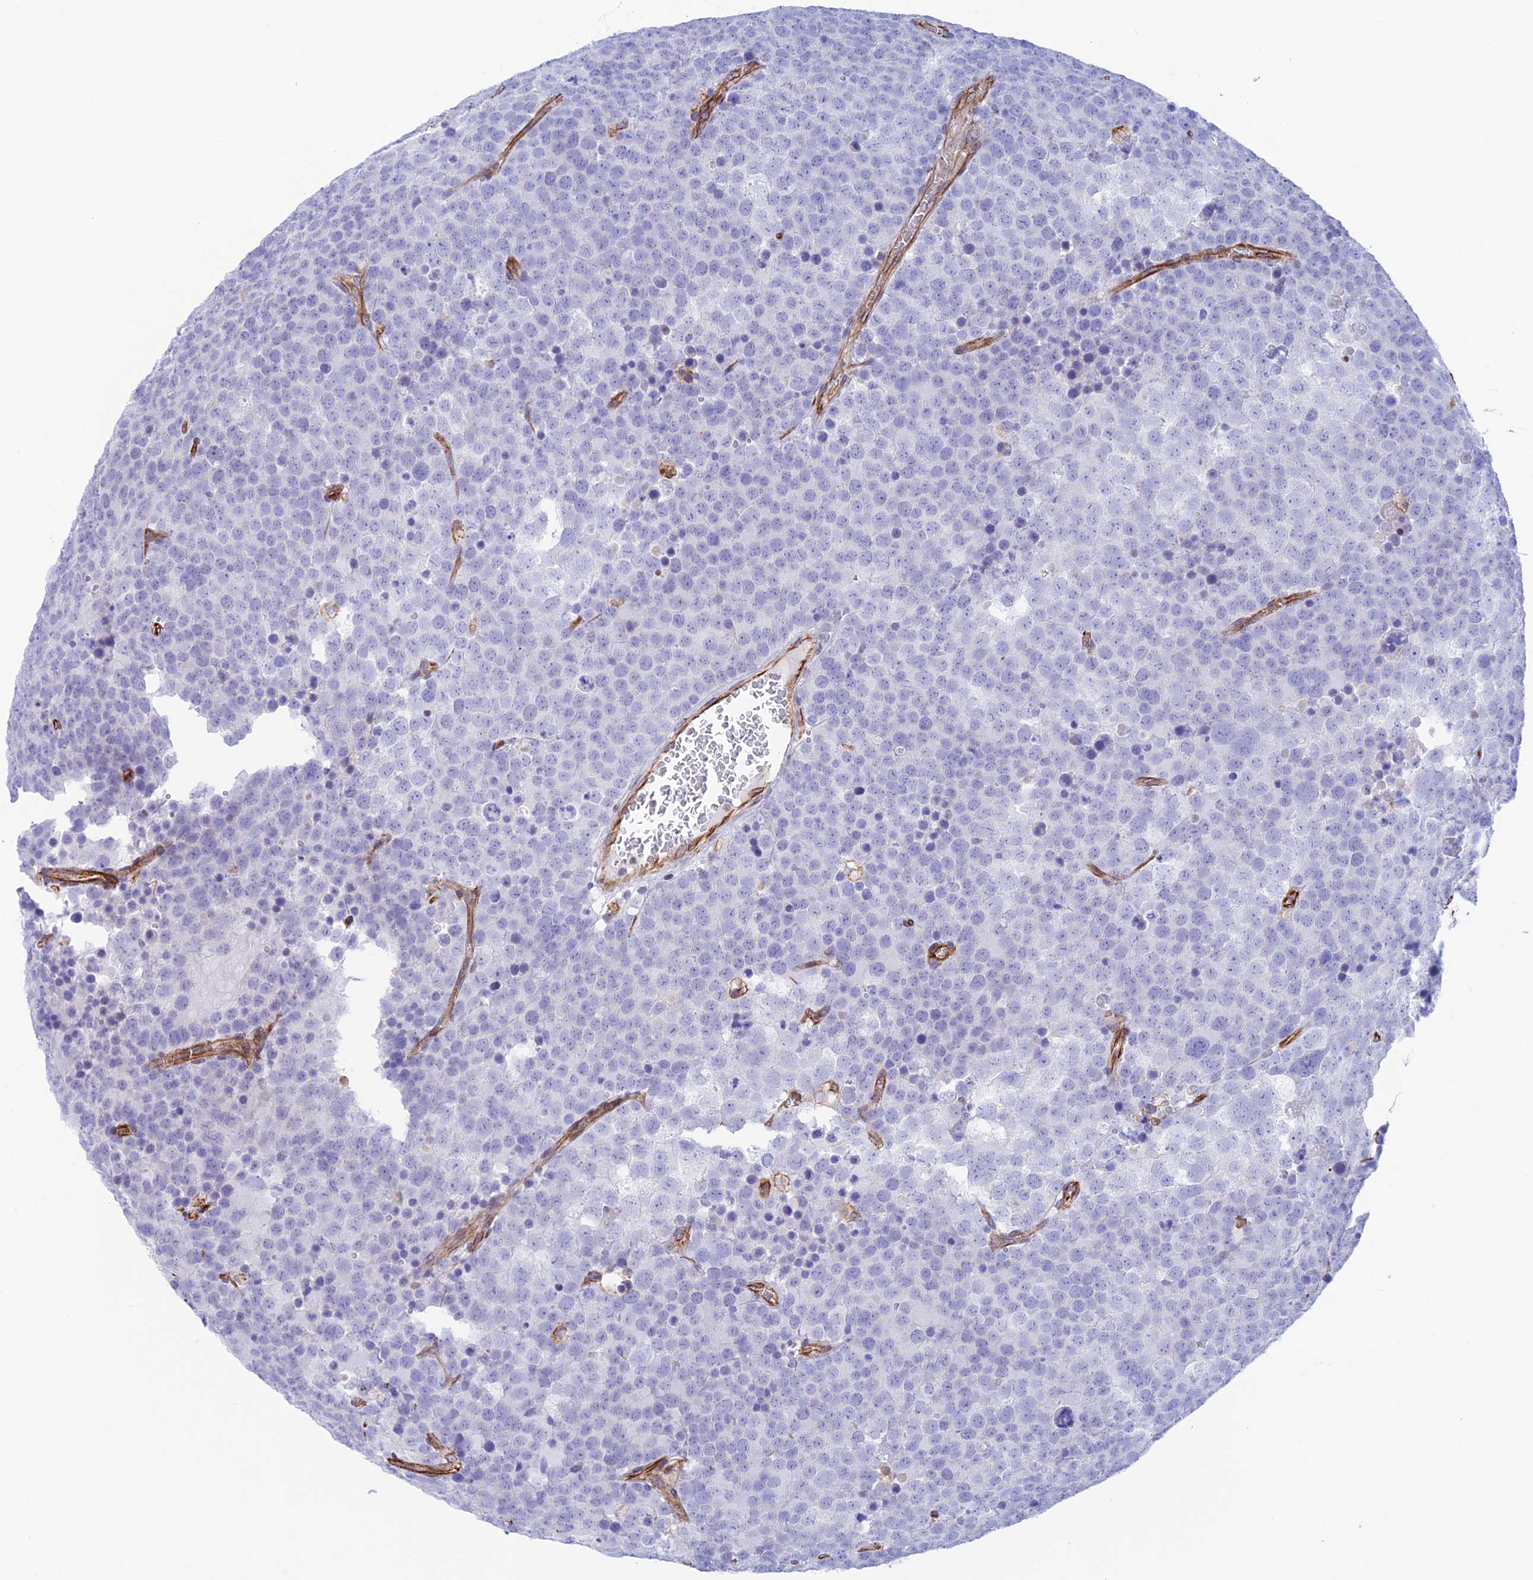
{"staining": {"intensity": "negative", "quantity": "none", "location": "none"}, "tissue": "testis cancer", "cell_type": "Tumor cells", "image_type": "cancer", "snomed": [{"axis": "morphology", "description": "Seminoma, NOS"}, {"axis": "topography", "description": "Testis"}], "caption": "This is an IHC photomicrograph of testis cancer. There is no positivity in tumor cells.", "gene": "ZNF652", "patient": {"sex": "male", "age": 71}}